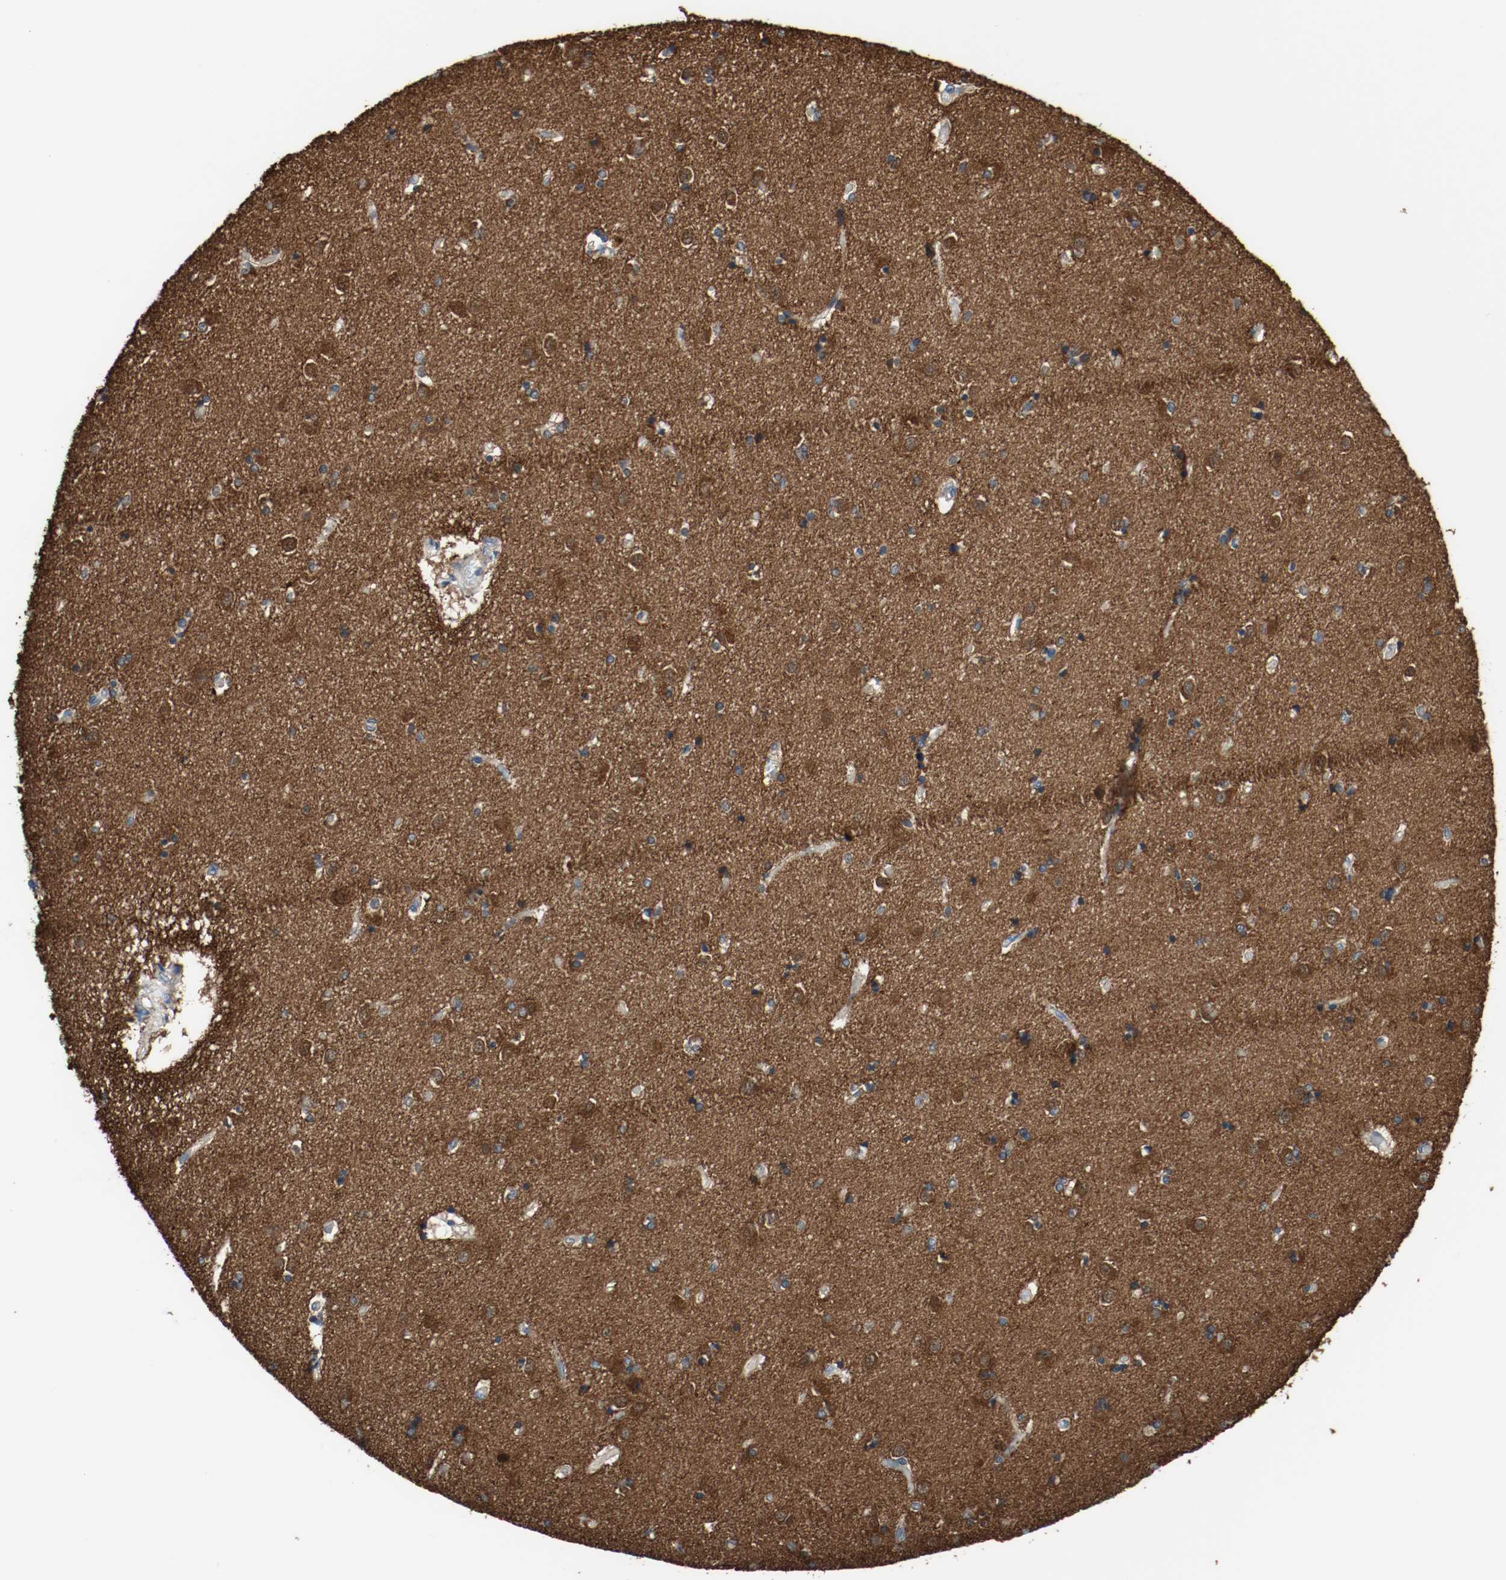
{"staining": {"intensity": "strong", "quantity": ">75%", "location": "cytoplasmic/membranous"}, "tissue": "caudate", "cell_type": "Glial cells", "image_type": "normal", "snomed": [{"axis": "morphology", "description": "Normal tissue, NOS"}, {"axis": "topography", "description": "Lateral ventricle wall"}], "caption": "Immunohistochemistry (IHC) of unremarkable caudate exhibits high levels of strong cytoplasmic/membranous positivity in about >75% of glial cells. Using DAB (3,3'-diaminobenzidine) (brown) and hematoxylin (blue) stains, captured at high magnification using brightfield microscopy.", "gene": "TUBA3D", "patient": {"sex": "female", "age": 54}}